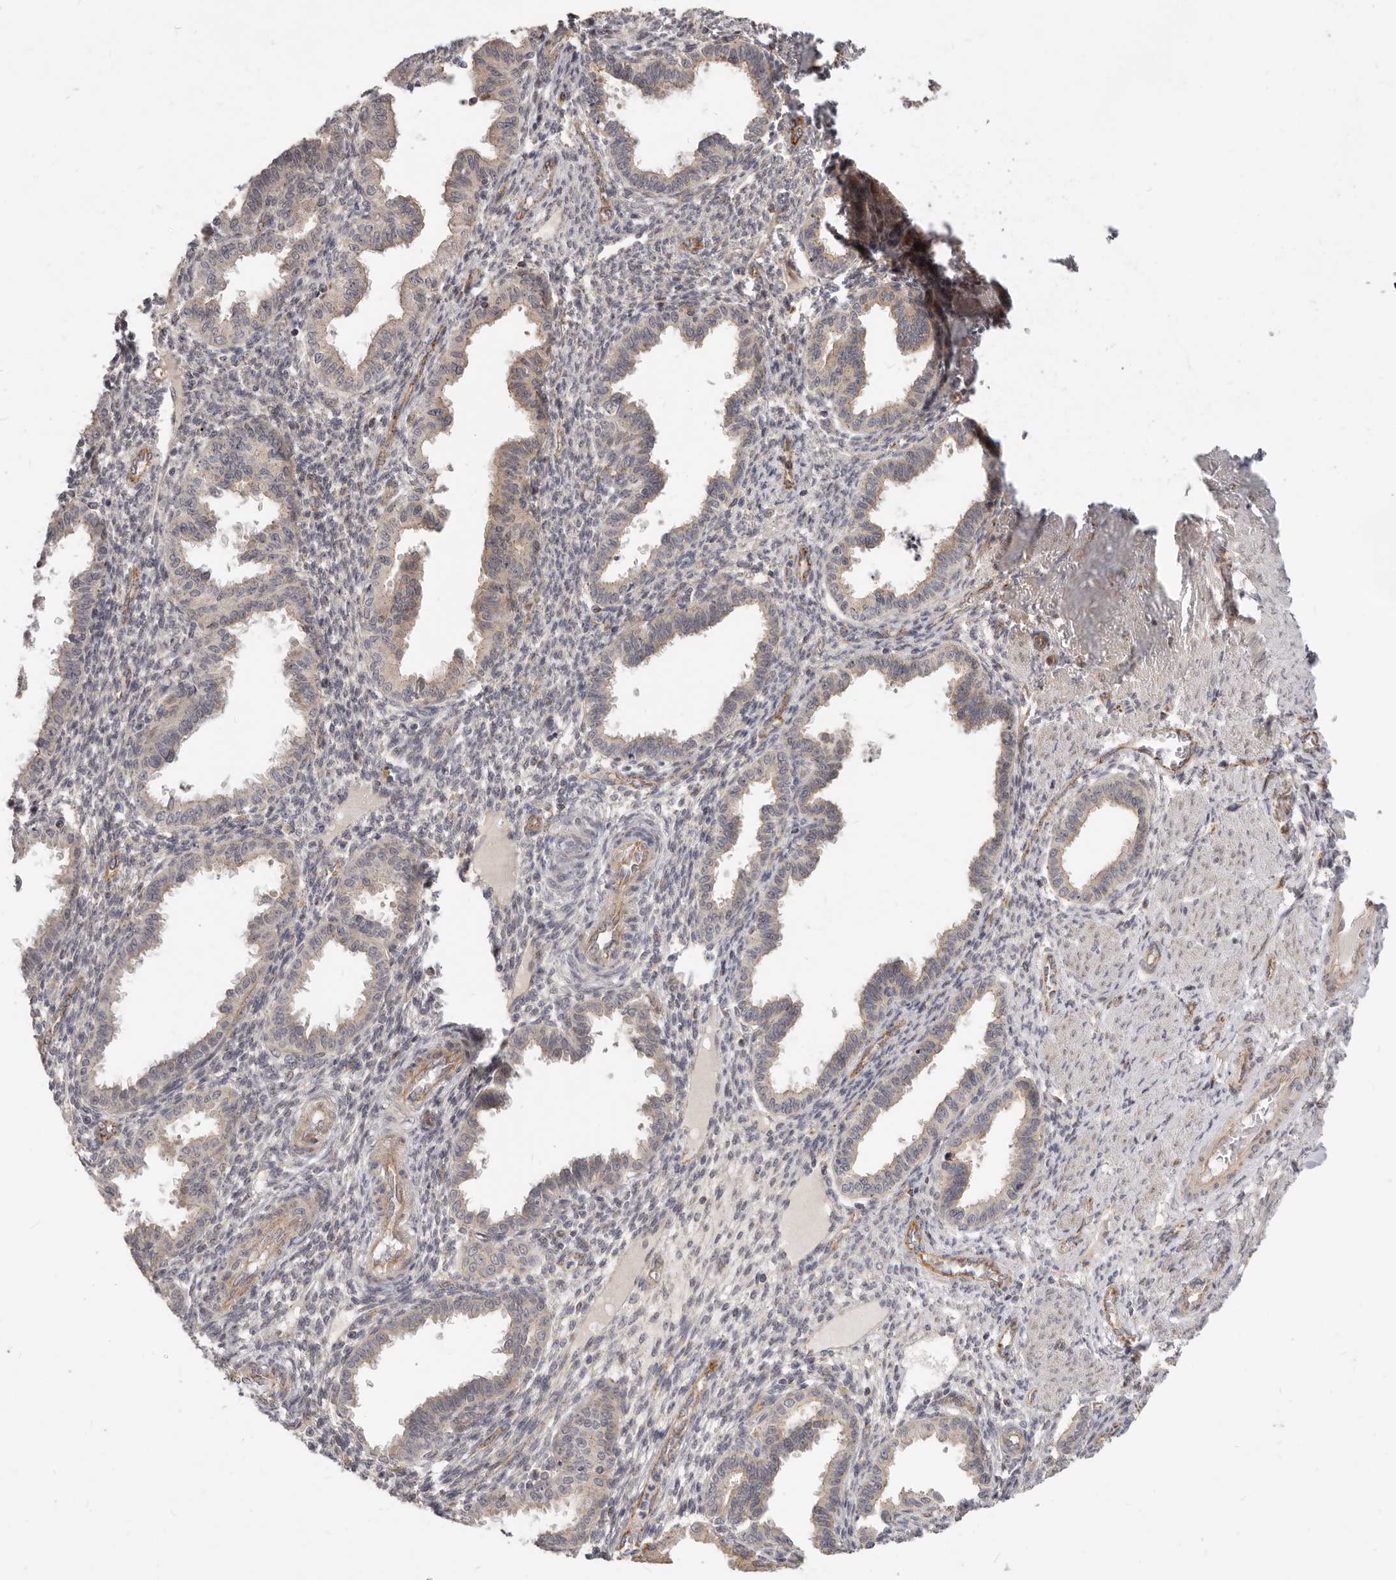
{"staining": {"intensity": "negative", "quantity": "none", "location": "none"}, "tissue": "endometrium", "cell_type": "Cells in endometrial stroma", "image_type": "normal", "snomed": [{"axis": "morphology", "description": "Normal tissue, NOS"}, {"axis": "topography", "description": "Endometrium"}], "caption": "This is an immunohistochemistry (IHC) photomicrograph of benign human endometrium. There is no positivity in cells in endometrial stroma.", "gene": "USP49", "patient": {"sex": "female", "age": 33}}